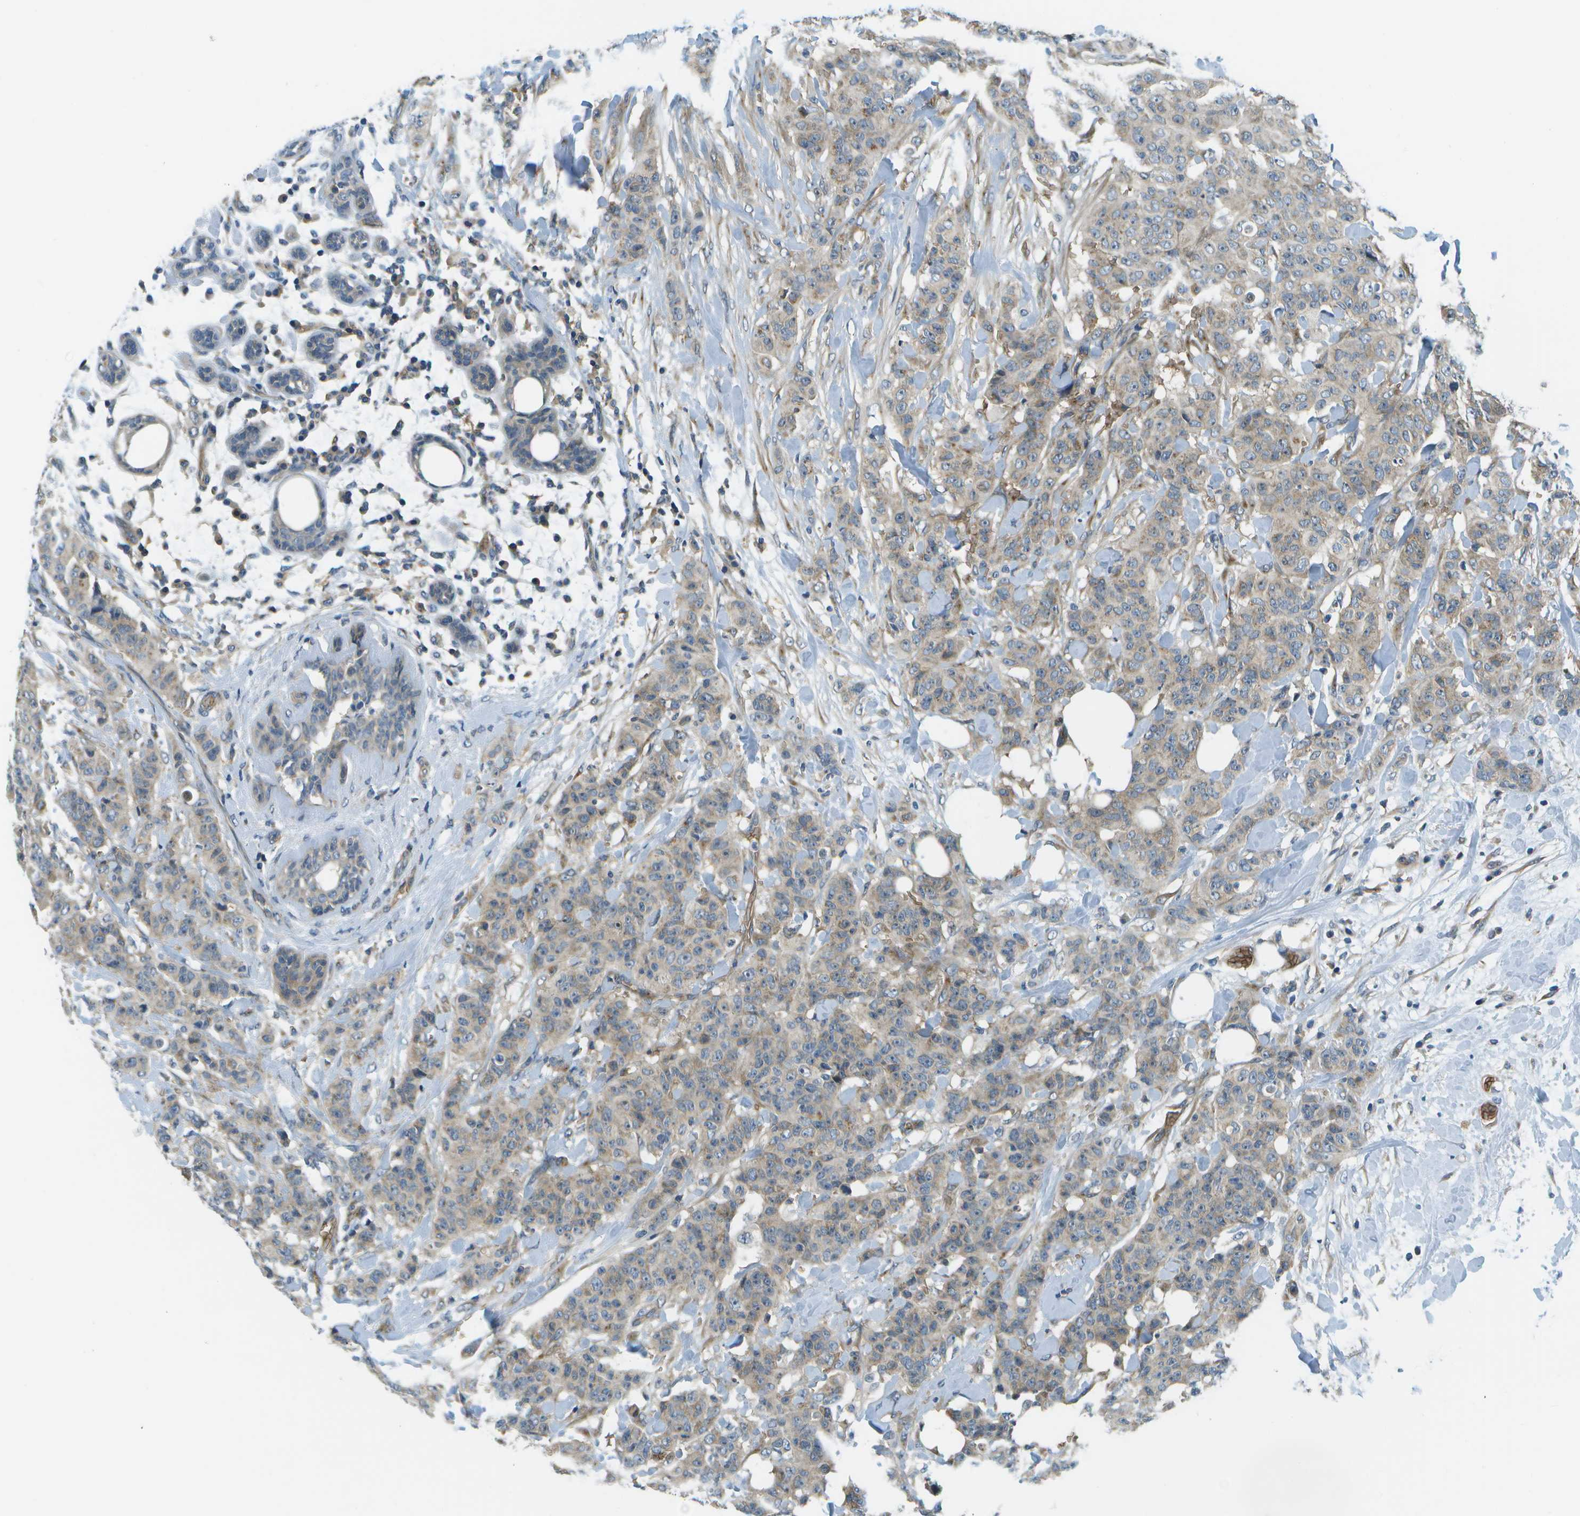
{"staining": {"intensity": "weak", "quantity": "25%-75%", "location": "cytoplasmic/membranous"}, "tissue": "breast cancer", "cell_type": "Tumor cells", "image_type": "cancer", "snomed": [{"axis": "morphology", "description": "Normal tissue, NOS"}, {"axis": "morphology", "description": "Duct carcinoma"}, {"axis": "topography", "description": "Breast"}], "caption": "Protein staining displays weak cytoplasmic/membranous expression in about 25%-75% of tumor cells in breast cancer (intraductal carcinoma).", "gene": "CTIF", "patient": {"sex": "female", "age": 40}}